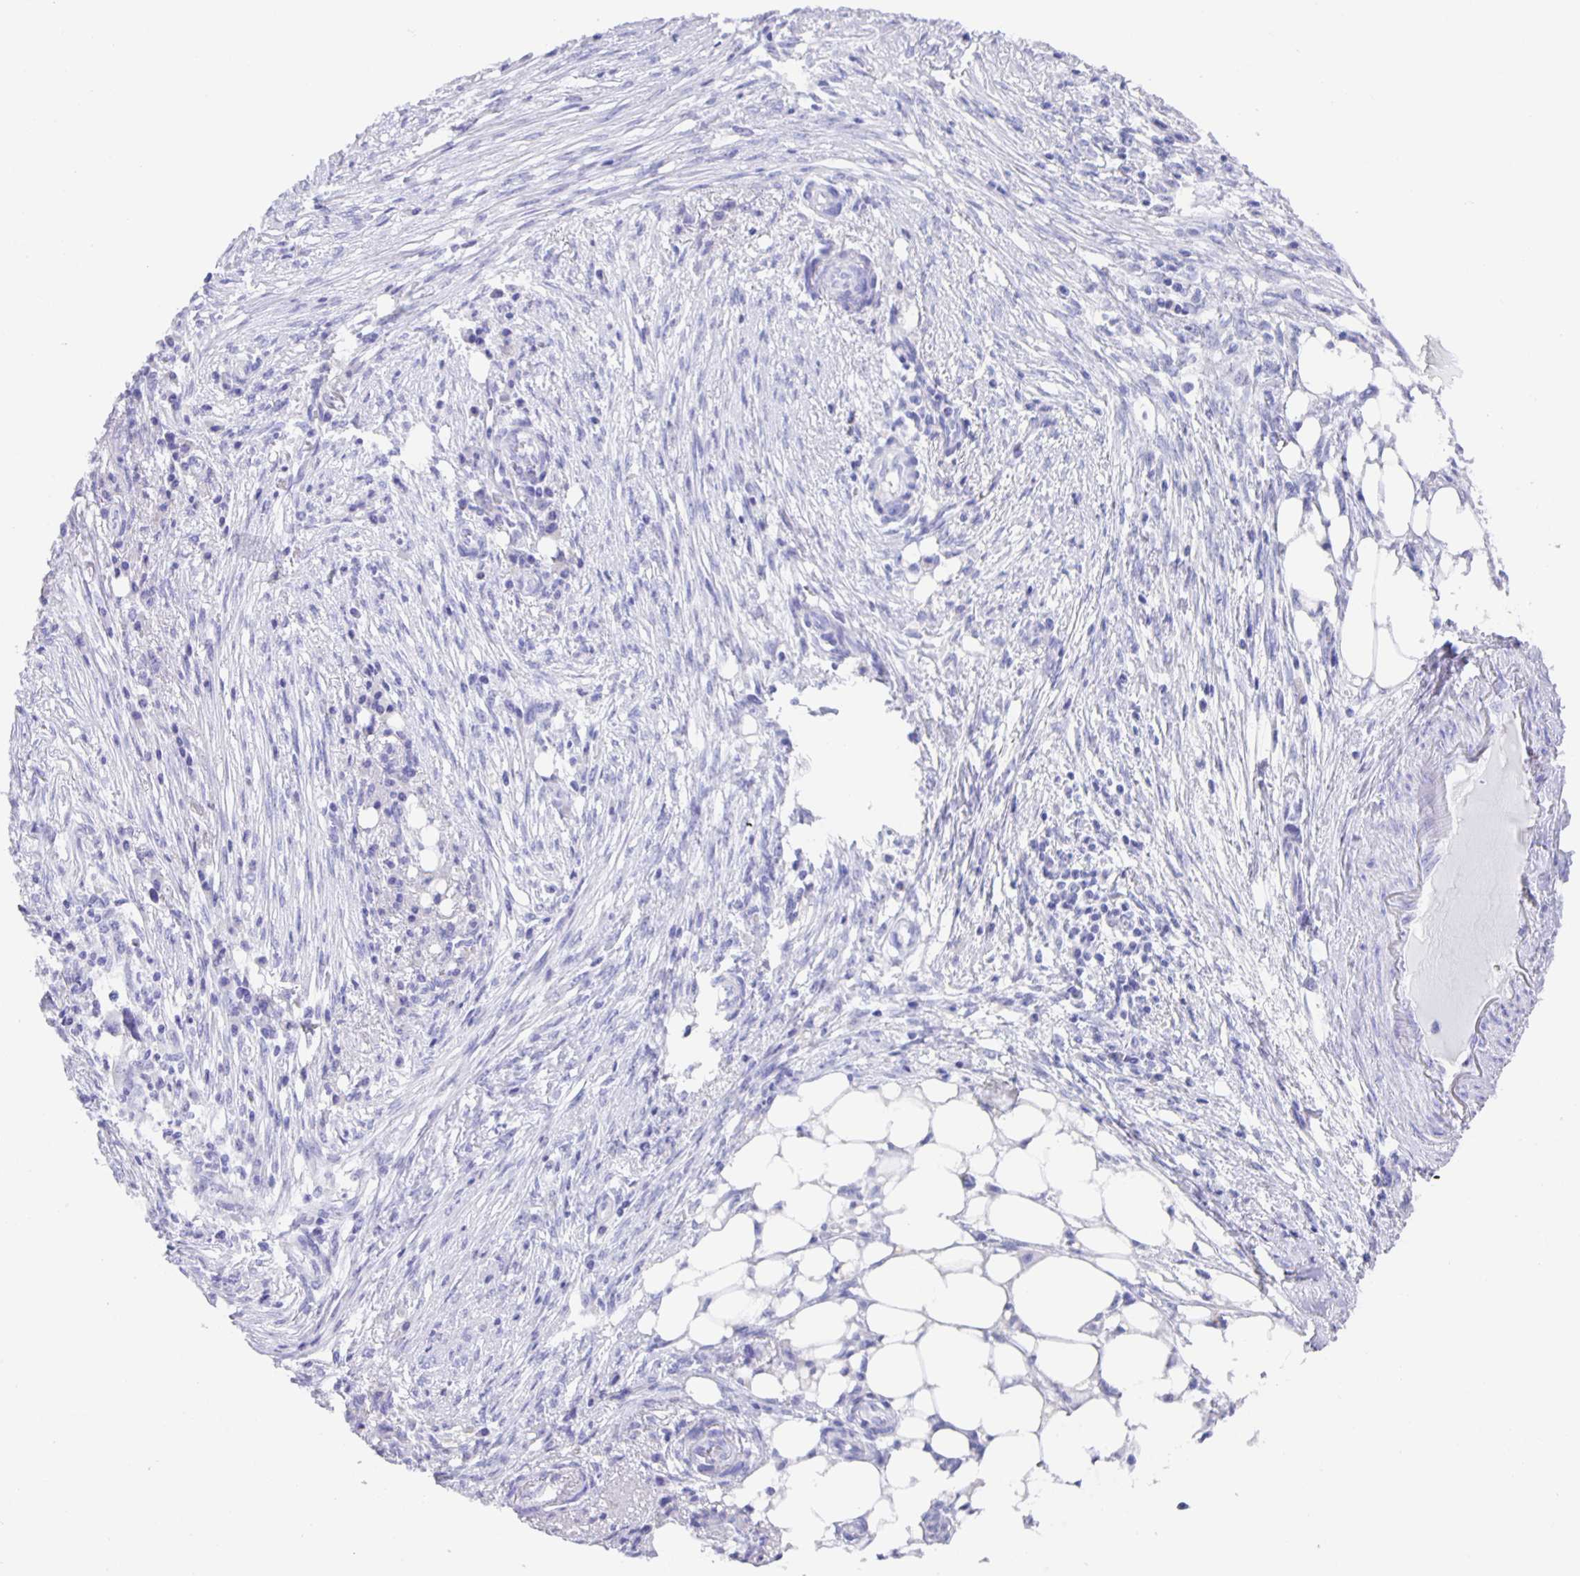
{"staining": {"intensity": "negative", "quantity": "none", "location": "none"}, "tissue": "ovarian cancer", "cell_type": "Tumor cells", "image_type": "cancer", "snomed": [{"axis": "morphology", "description": "Carcinoma, endometroid"}, {"axis": "morphology", "description": "Cystadenocarcinoma, serous, NOS"}, {"axis": "topography", "description": "Ovary"}], "caption": "High magnification brightfield microscopy of ovarian serous cystadenocarcinoma stained with DAB (3,3'-diaminobenzidine) (brown) and counterstained with hematoxylin (blue): tumor cells show no significant positivity.", "gene": "GUCA2A", "patient": {"sex": "female", "age": 45}}